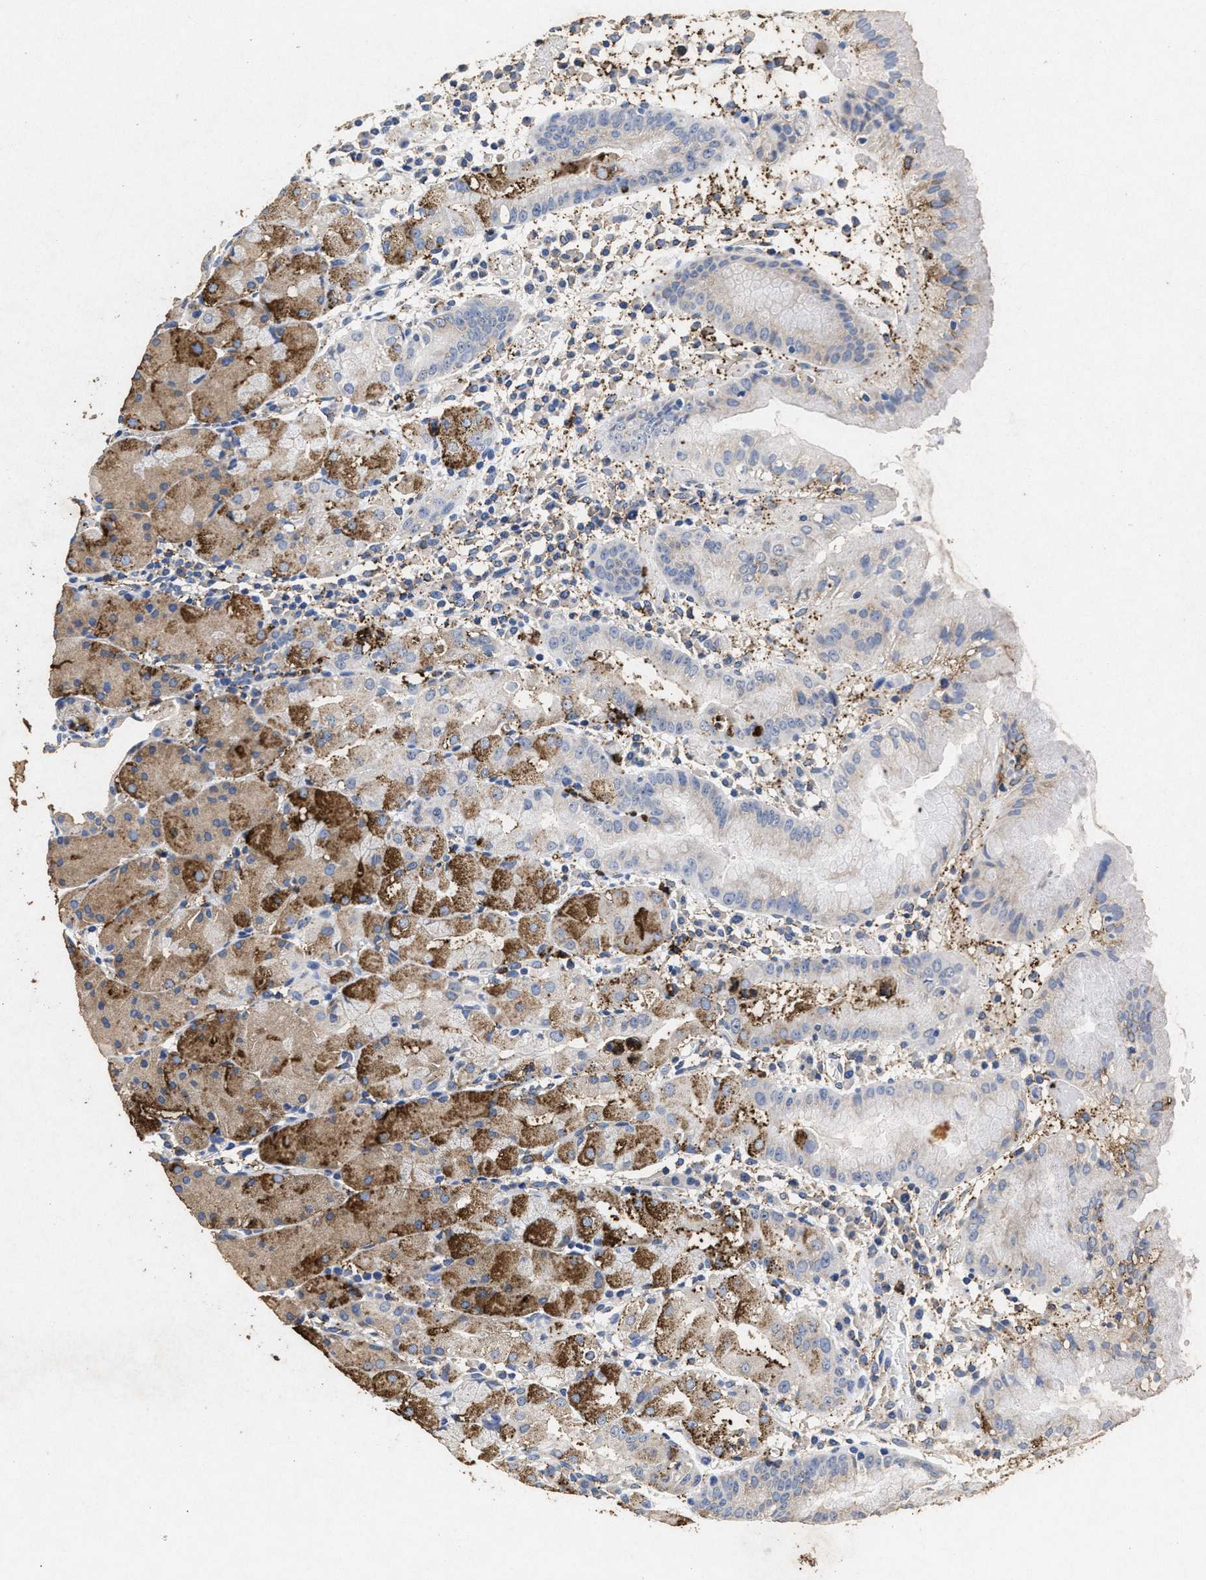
{"staining": {"intensity": "moderate", "quantity": "25%-75%", "location": "cytoplasmic/membranous"}, "tissue": "stomach", "cell_type": "Glandular cells", "image_type": "normal", "snomed": [{"axis": "morphology", "description": "Normal tissue, NOS"}, {"axis": "topography", "description": "Stomach"}, {"axis": "topography", "description": "Stomach, lower"}], "caption": "This micrograph demonstrates normal stomach stained with IHC to label a protein in brown. The cytoplasmic/membranous of glandular cells show moderate positivity for the protein. Nuclei are counter-stained blue.", "gene": "LTB4R2", "patient": {"sex": "female", "age": 75}}